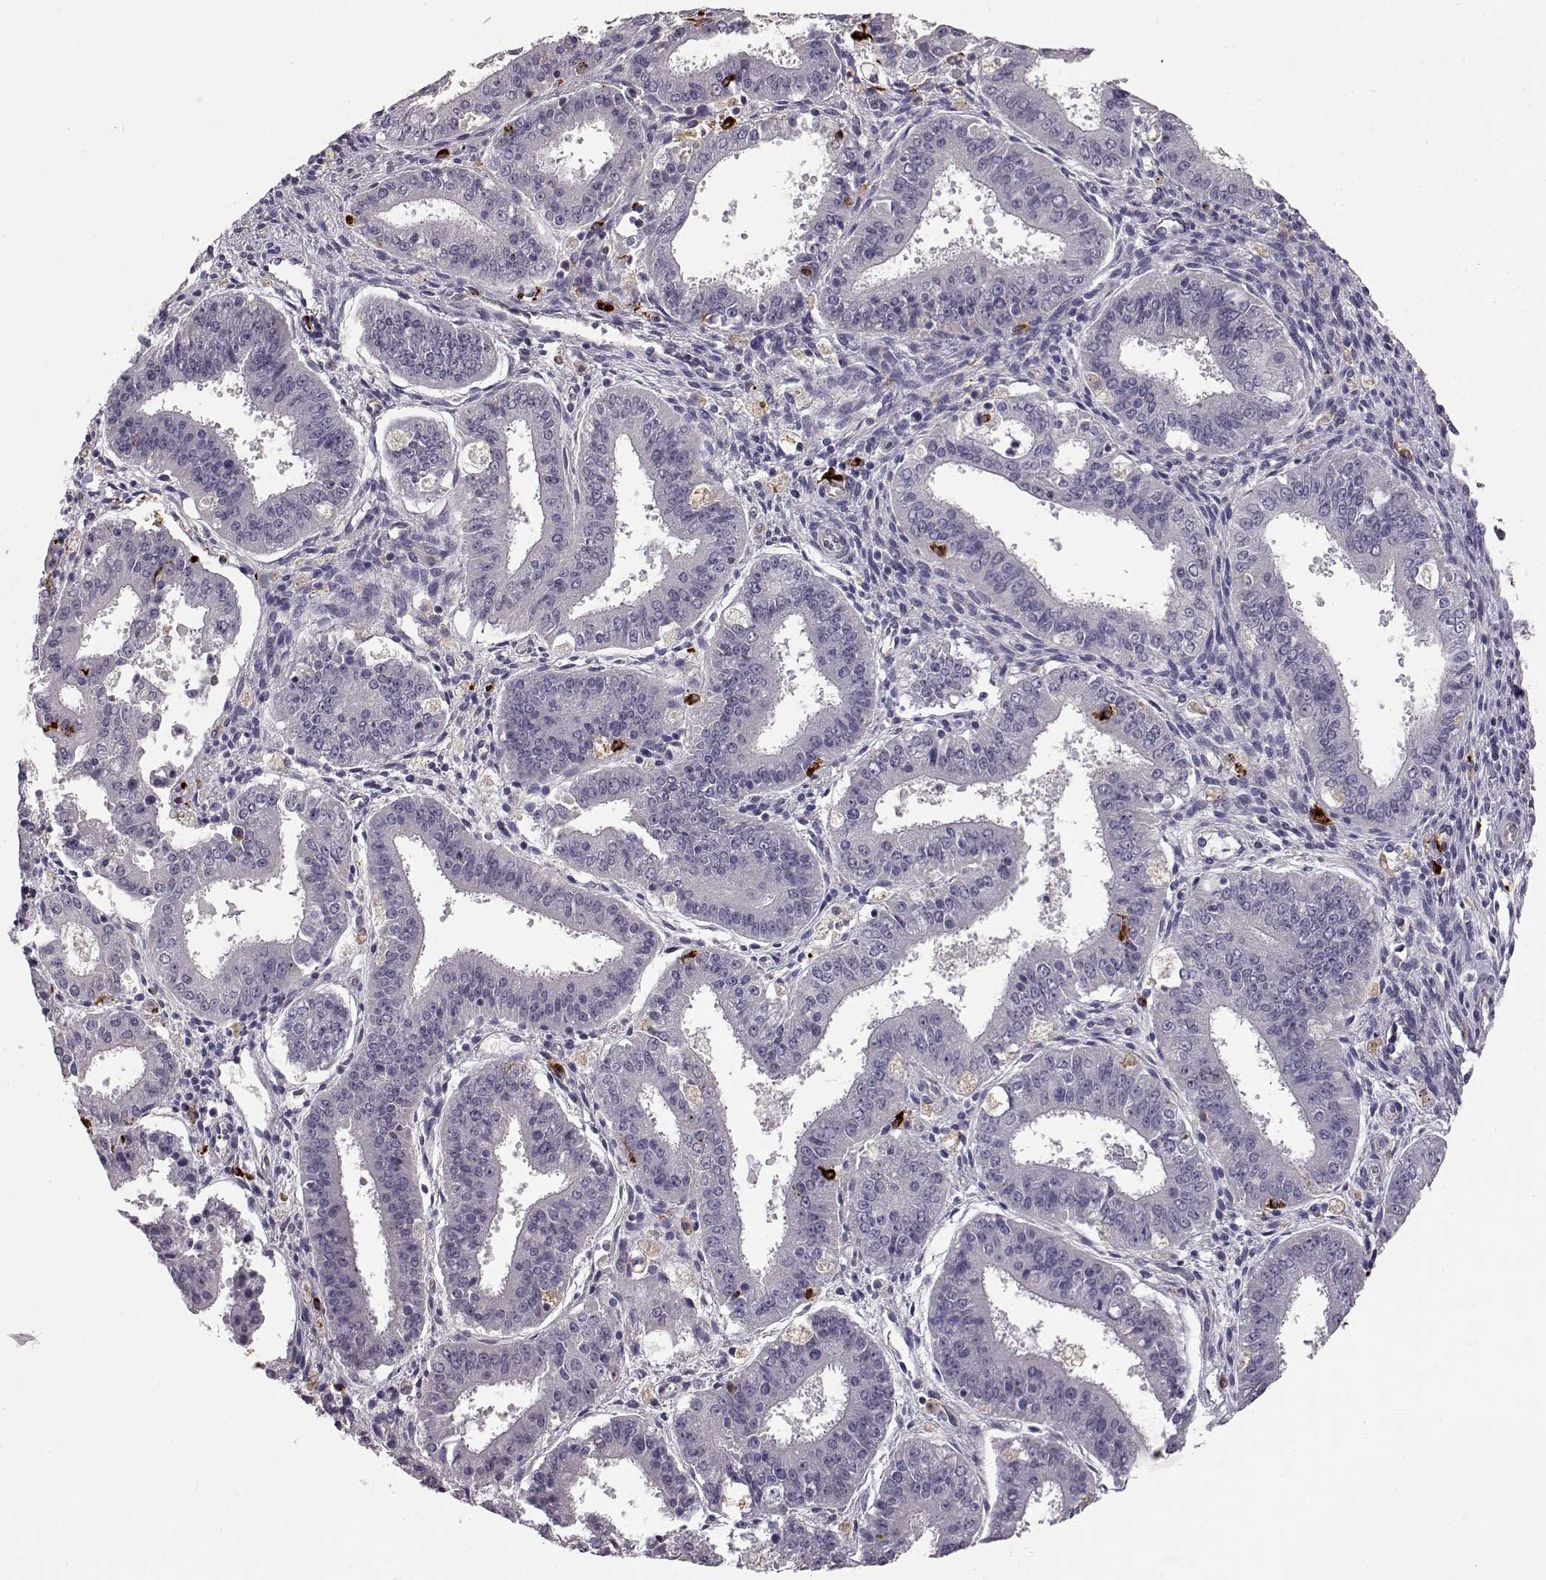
{"staining": {"intensity": "negative", "quantity": "none", "location": "none"}, "tissue": "ovarian cancer", "cell_type": "Tumor cells", "image_type": "cancer", "snomed": [{"axis": "morphology", "description": "Carcinoma, endometroid"}, {"axis": "topography", "description": "Ovary"}], "caption": "This is an IHC photomicrograph of endometroid carcinoma (ovarian). There is no positivity in tumor cells.", "gene": "CCNF", "patient": {"sex": "female", "age": 42}}